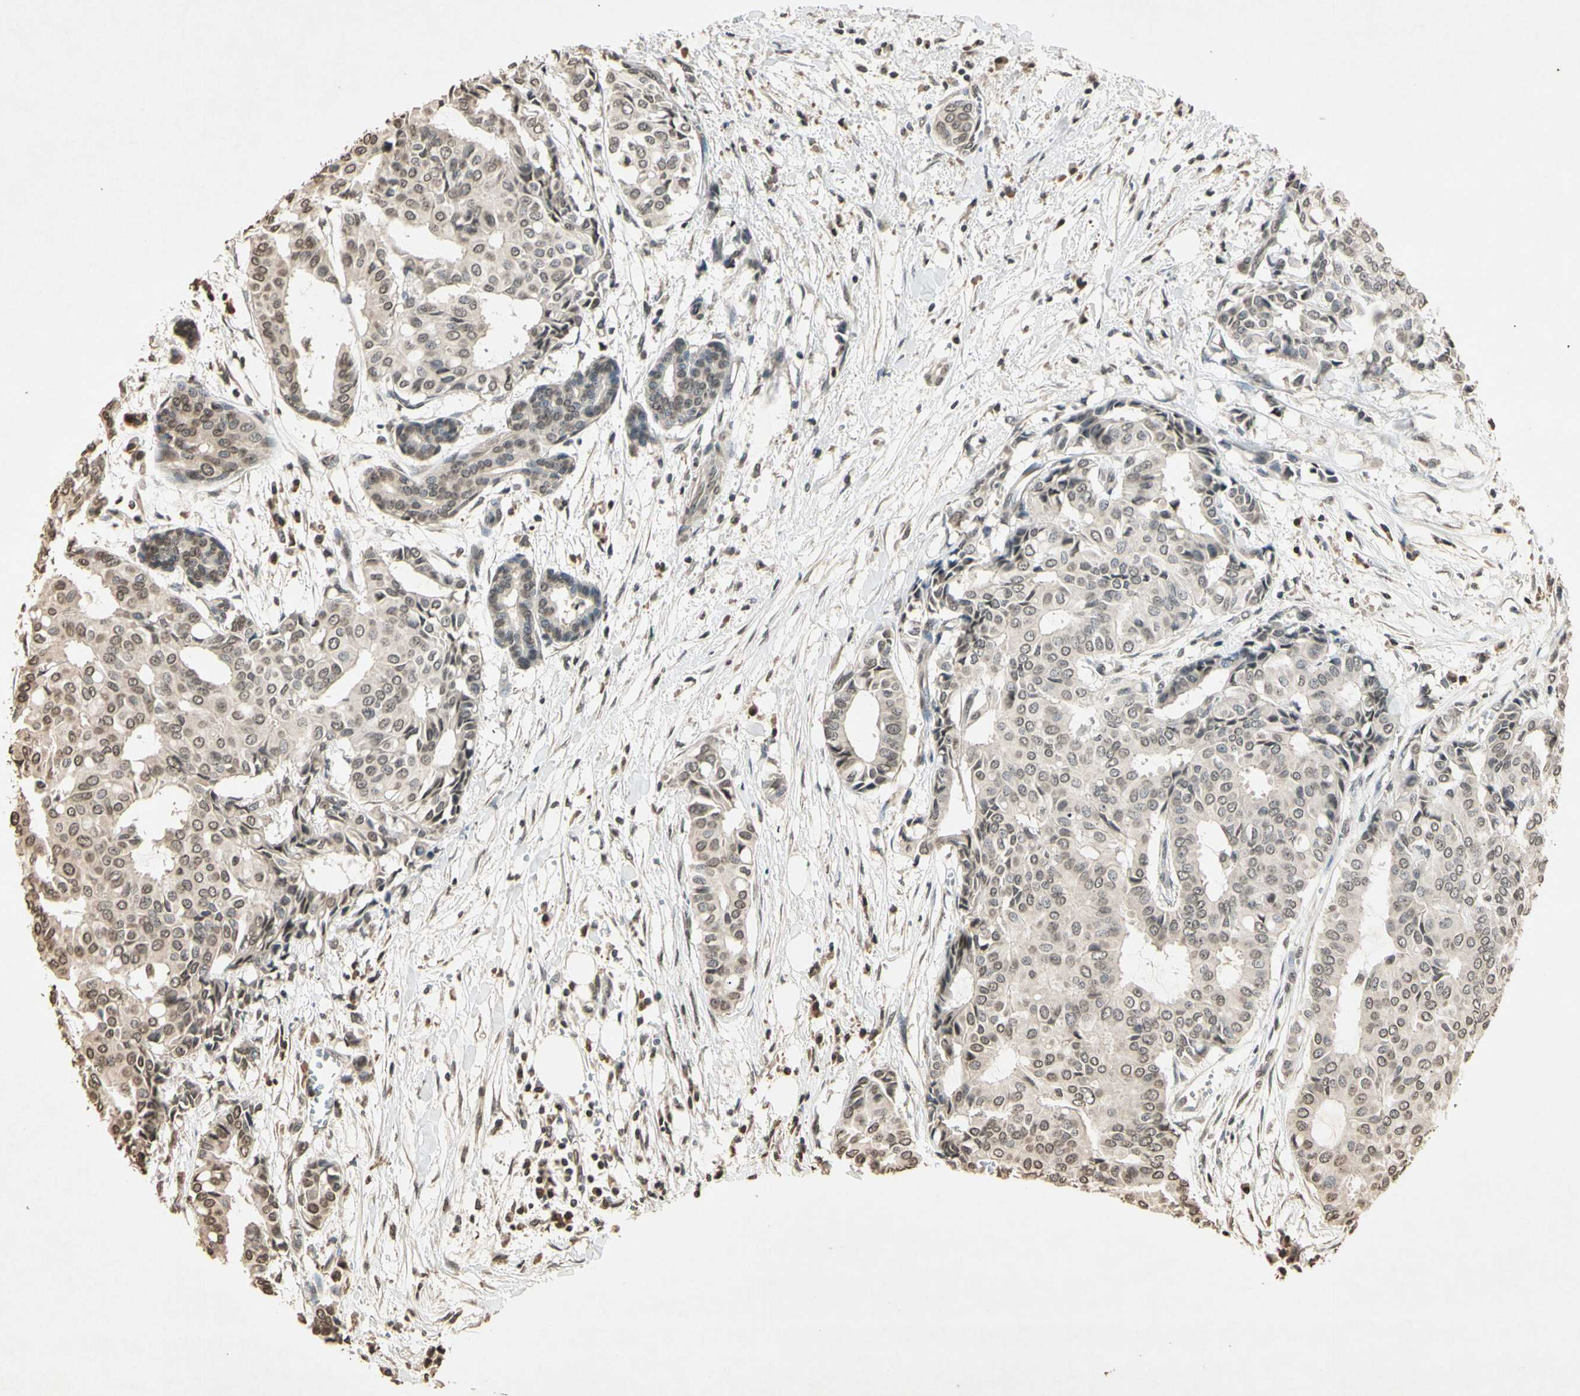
{"staining": {"intensity": "weak", "quantity": "25%-75%", "location": "cytoplasmic/membranous,nuclear"}, "tissue": "head and neck cancer", "cell_type": "Tumor cells", "image_type": "cancer", "snomed": [{"axis": "morphology", "description": "Adenocarcinoma, NOS"}, {"axis": "topography", "description": "Salivary gland"}, {"axis": "topography", "description": "Head-Neck"}], "caption": "An image of human adenocarcinoma (head and neck) stained for a protein displays weak cytoplasmic/membranous and nuclear brown staining in tumor cells. (DAB (3,3'-diaminobenzidine) IHC with brightfield microscopy, high magnification).", "gene": "TOP1", "patient": {"sex": "female", "age": 59}}